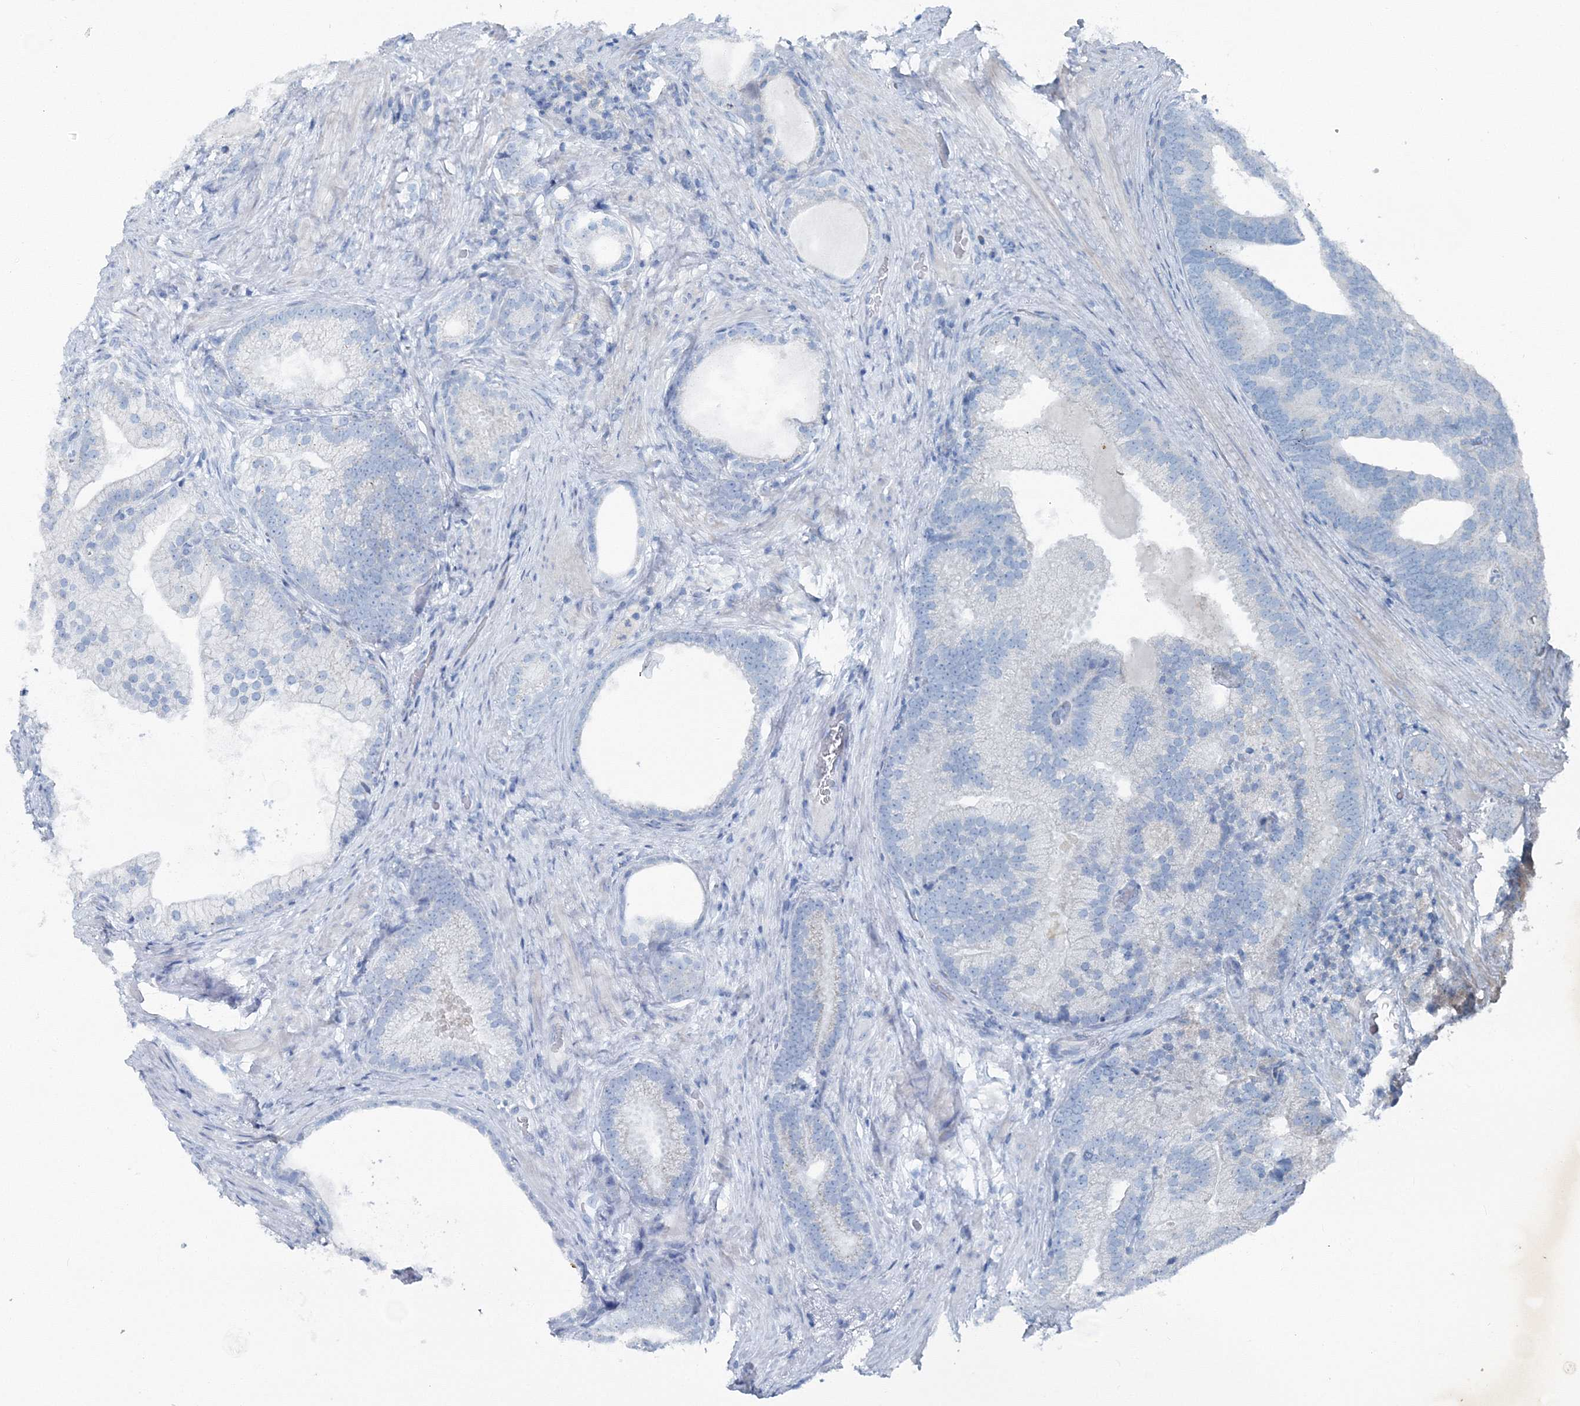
{"staining": {"intensity": "negative", "quantity": "none", "location": "none"}, "tissue": "prostate cancer", "cell_type": "Tumor cells", "image_type": "cancer", "snomed": [{"axis": "morphology", "description": "Adenocarcinoma, Low grade"}, {"axis": "topography", "description": "Prostate"}], "caption": "DAB (3,3'-diaminobenzidine) immunohistochemical staining of human prostate cancer demonstrates no significant positivity in tumor cells.", "gene": "GABARAPL2", "patient": {"sex": "male", "age": 71}}